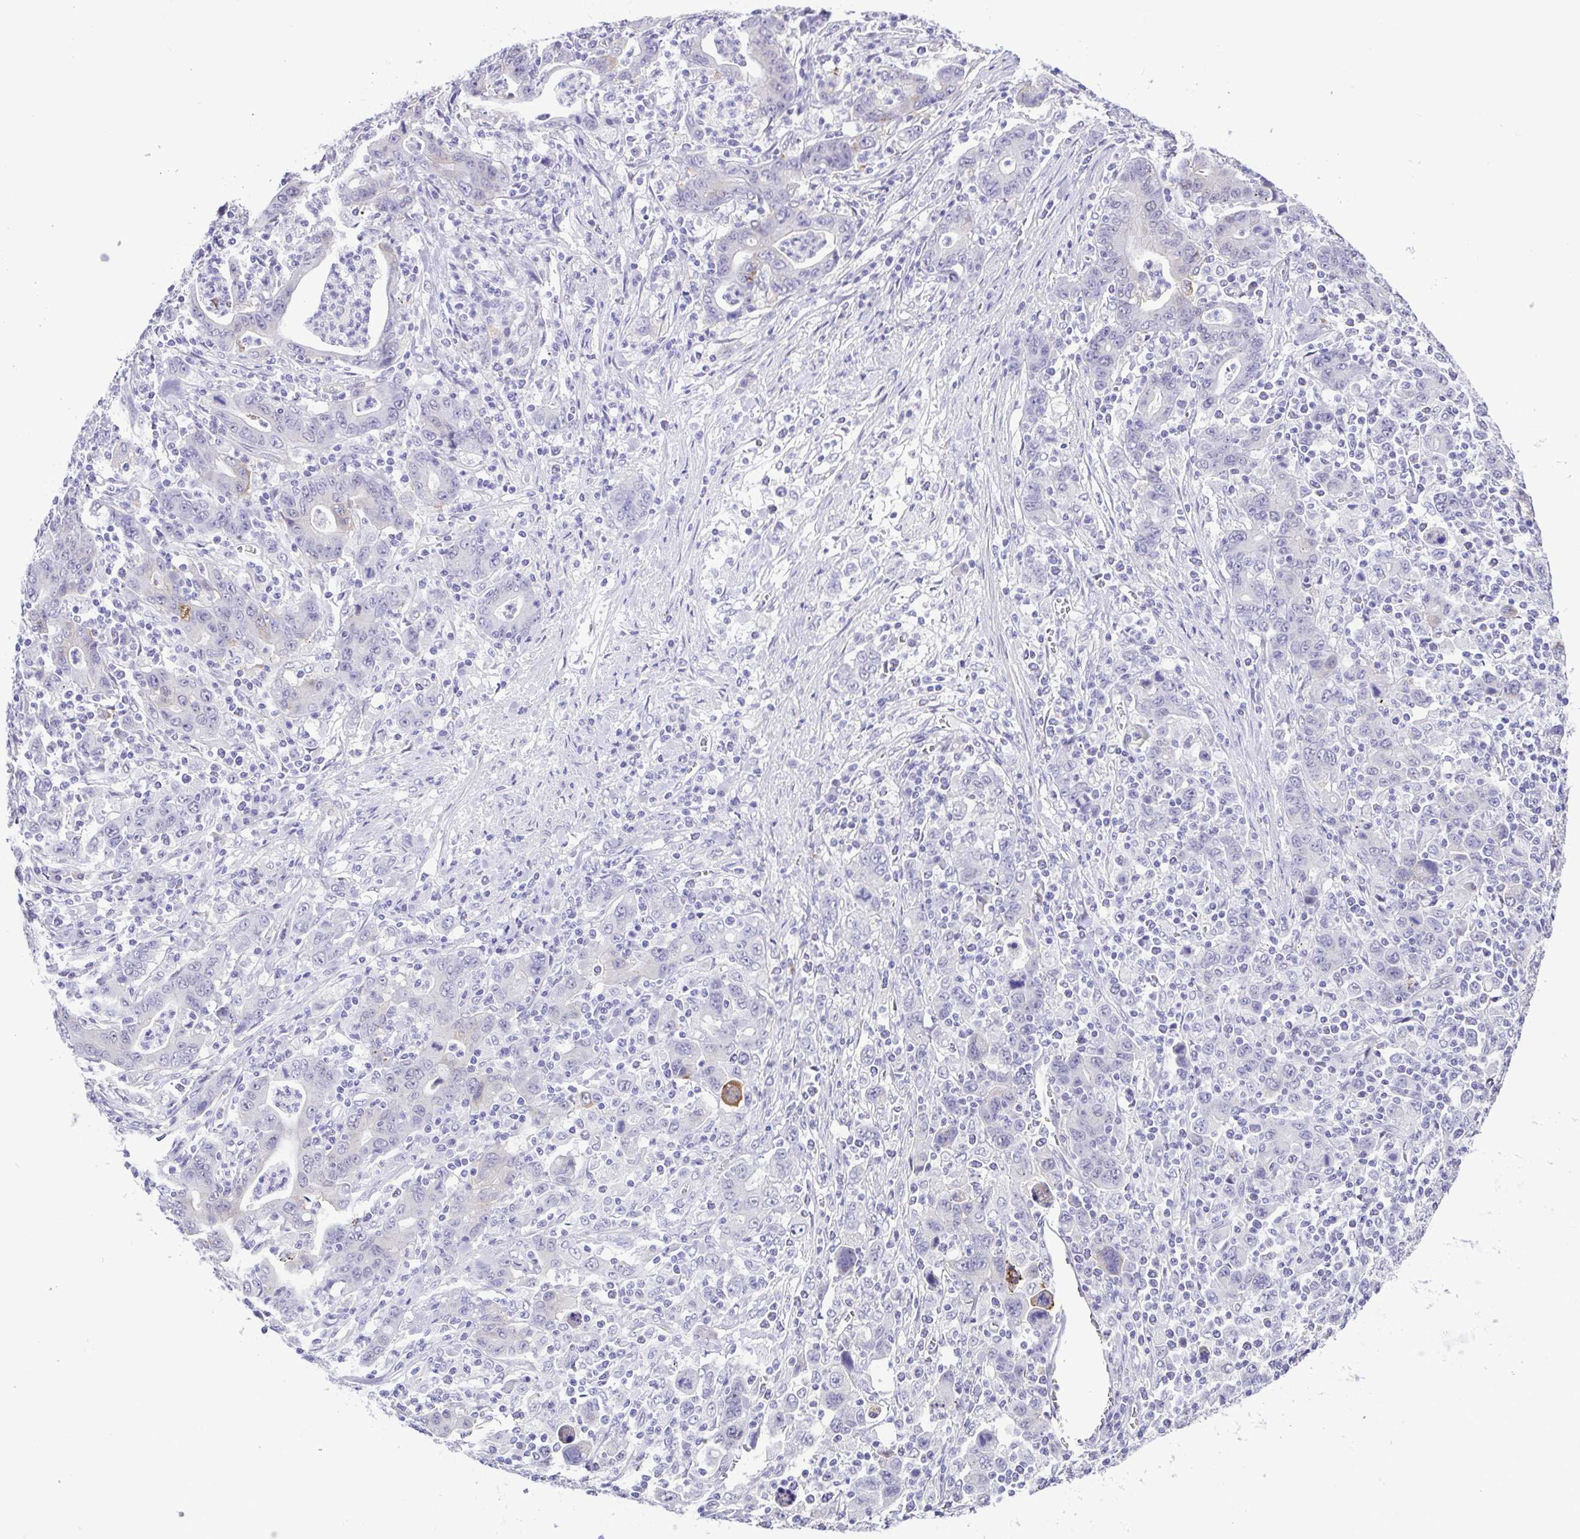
{"staining": {"intensity": "negative", "quantity": "none", "location": "none"}, "tissue": "stomach cancer", "cell_type": "Tumor cells", "image_type": "cancer", "snomed": [{"axis": "morphology", "description": "Adenocarcinoma, NOS"}, {"axis": "topography", "description": "Stomach, upper"}], "caption": "Tumor cells show no significant staining in adenocarcinoma (stomach).", "gene": "DCLK2", "patient": {"sex": "male", "age": 69}}